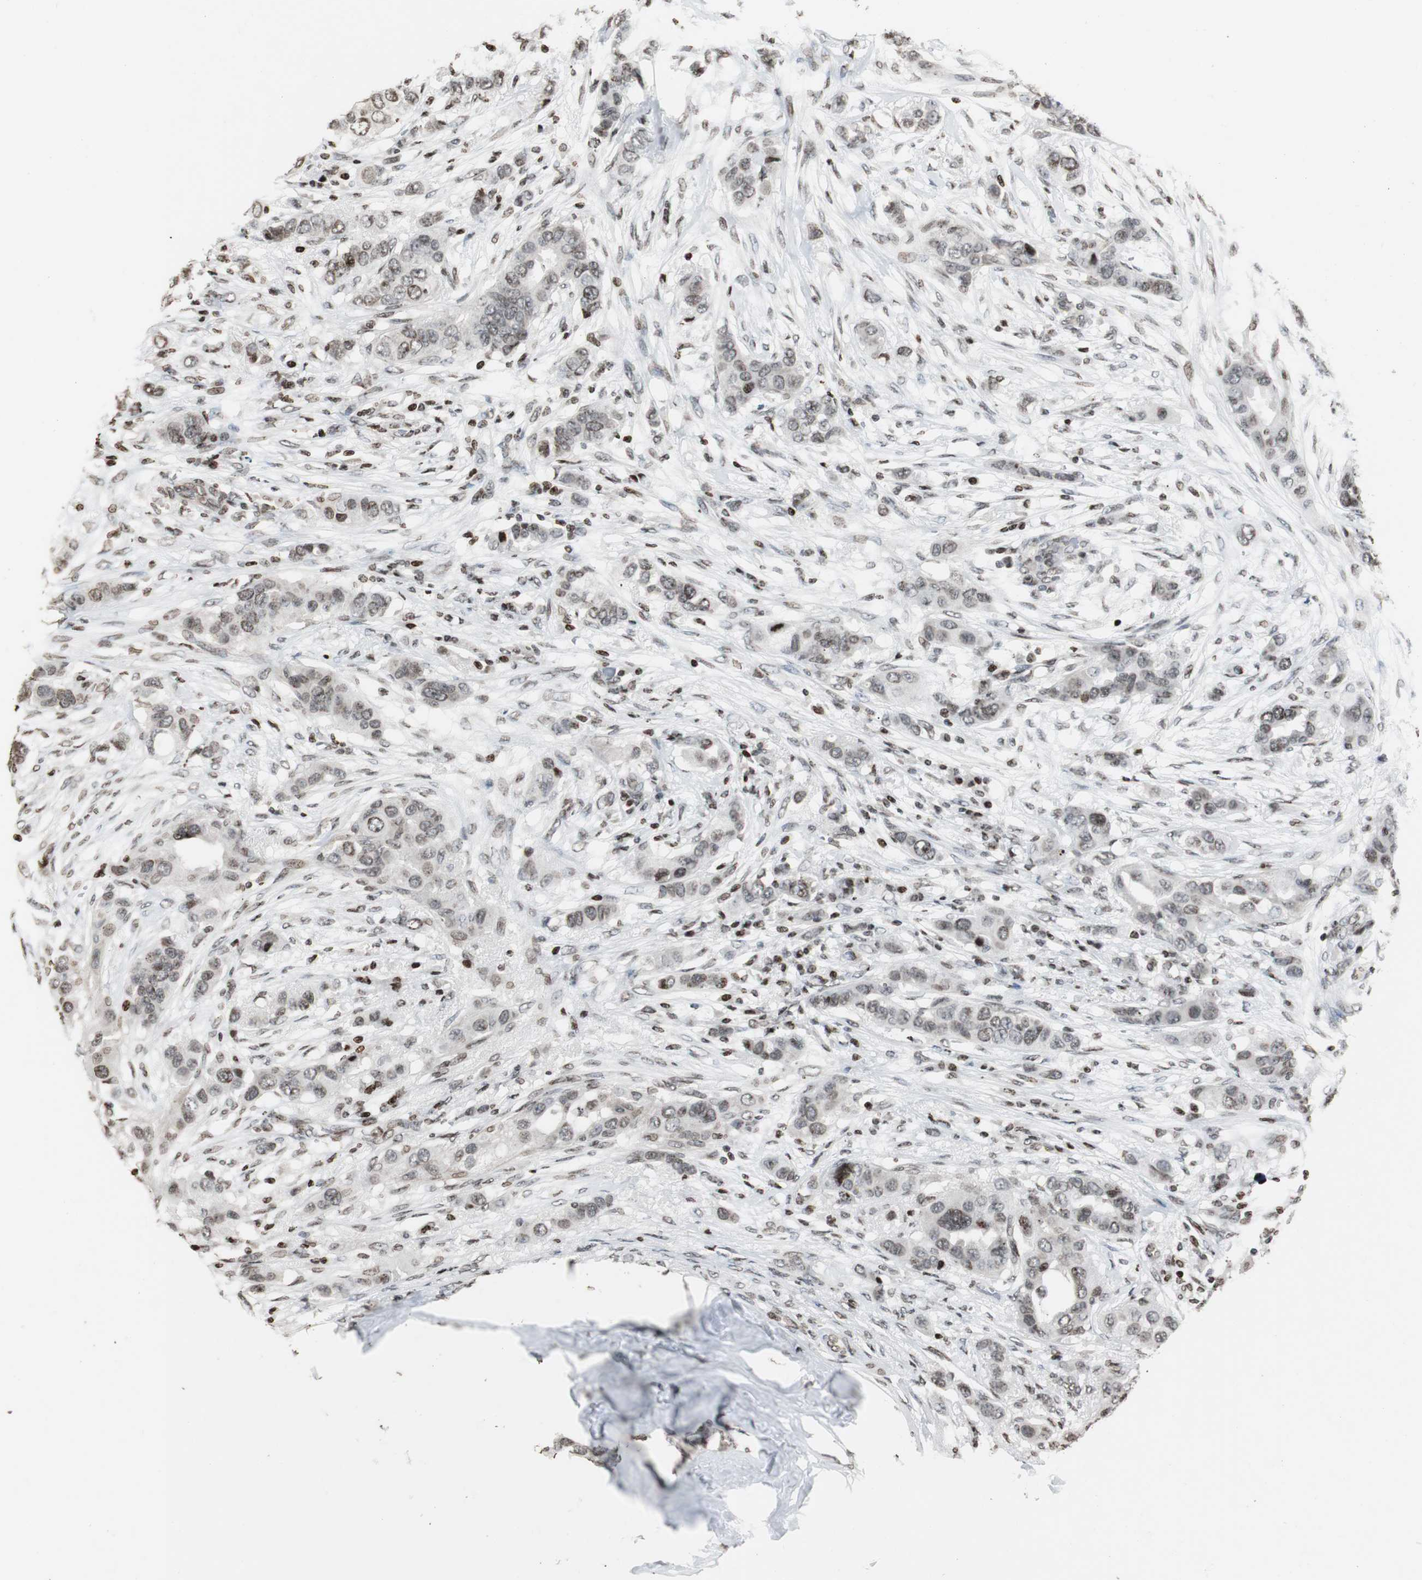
{"staining": {"intensity": "moderate", "quantity": ">75%", "location": "nuclear"}, "tissue": "breast cancer", "cell_type": "Tumor cells", "image_type": "cancer", "snomed": [{"axis": "morphology", "description": "Duct carcinoma"}, {"axis": "topography", "description": "Breast"}], "caption": "The photomicrograph shows staining of breast cancer (intraductal carcinoma), revealing moderate nuclear protein positivity (brown color) within tumor cells. The protein of interest is shown in brown color, while the nuclei are stained blue.", "gene": "PAXIP1", "patient": {"sex": "female", "age": 50}}